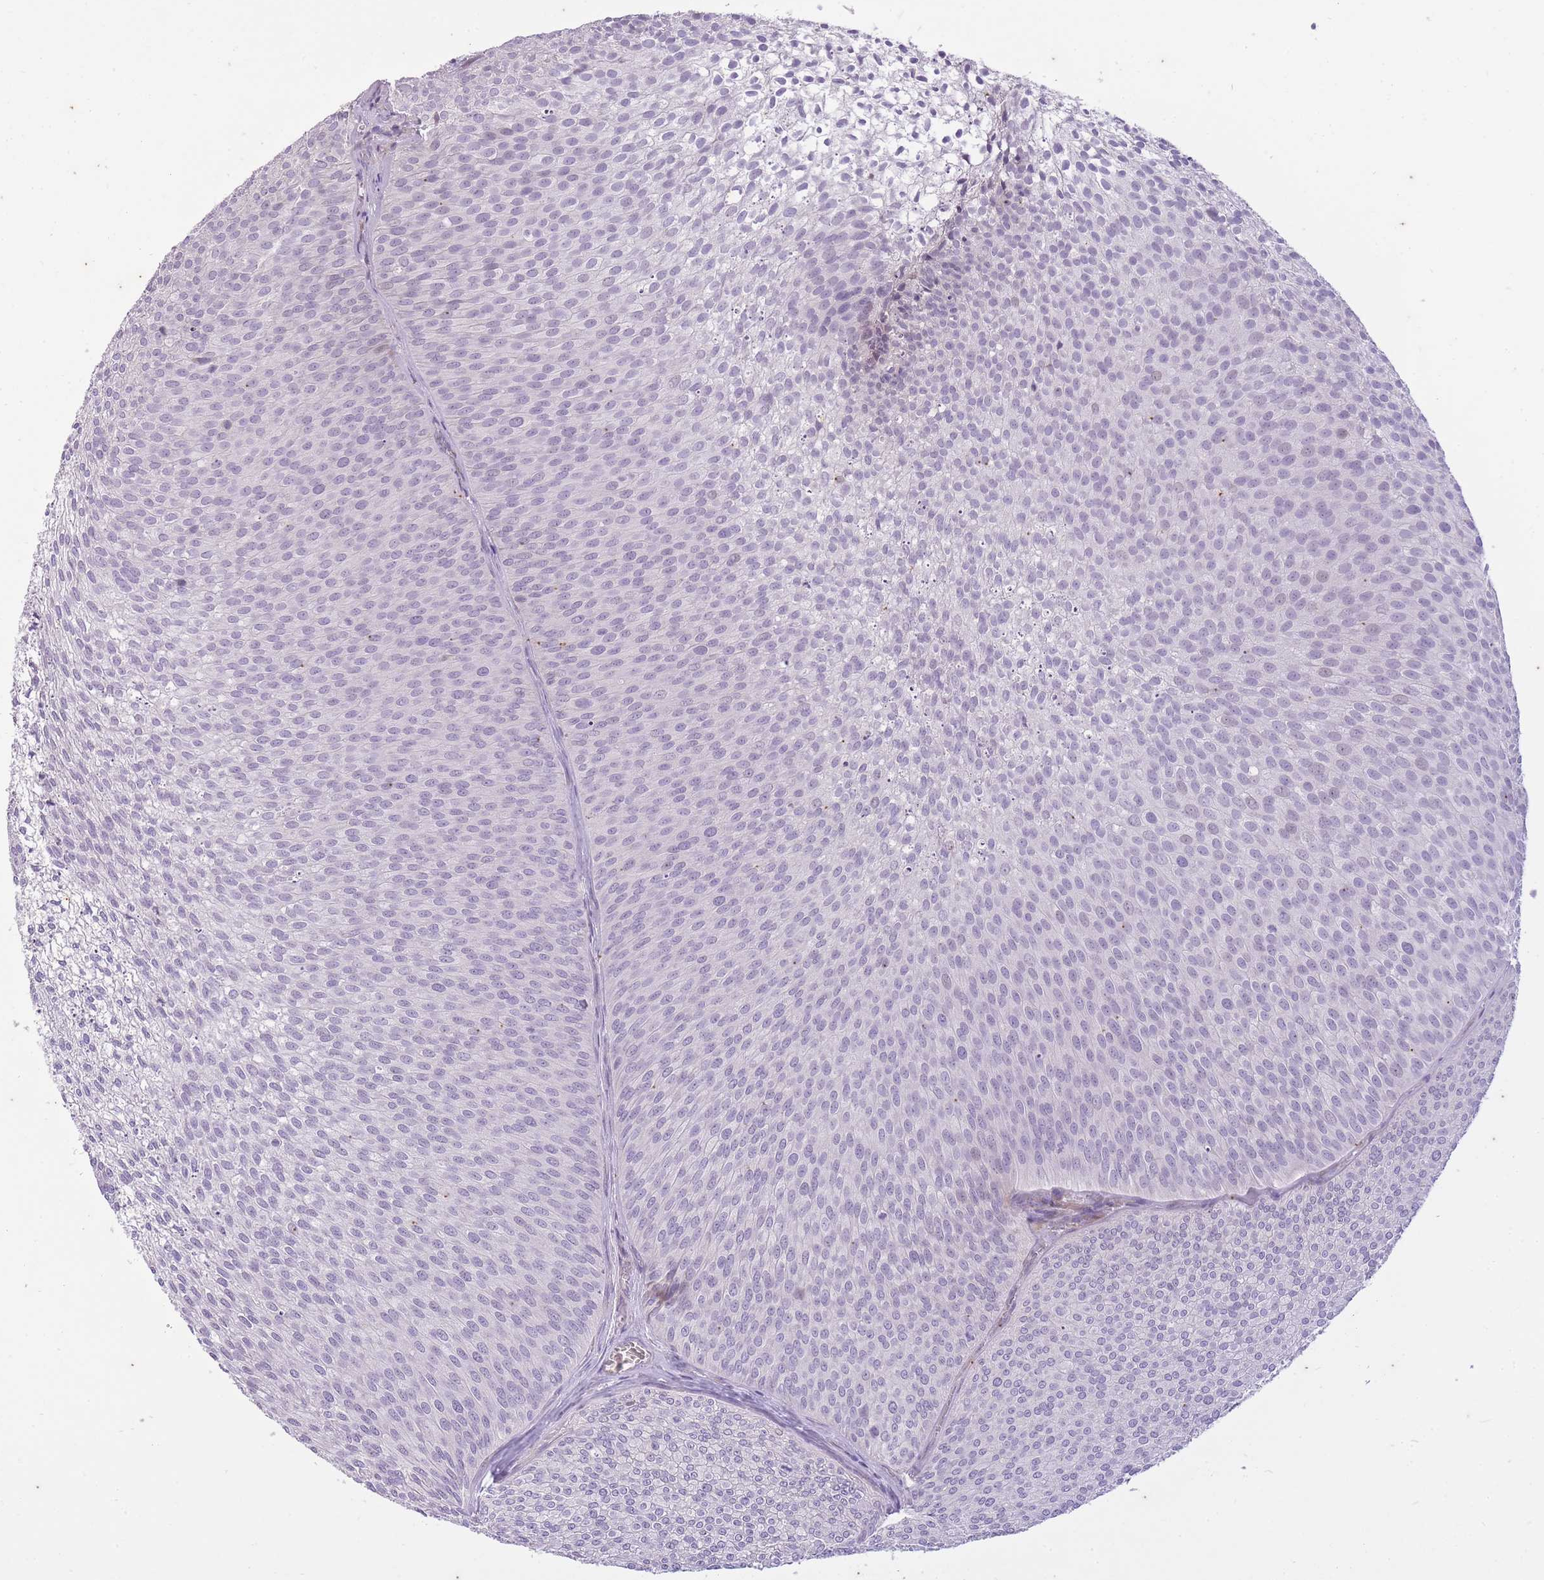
{"staining": {"intensity": "negative", "quantity": "none", "location": "none"}, "tissue": "urothelial cancer", "cell_type": "Tumor cells", "image_type": "cancer", "snomed": [{"axis": "morphology", "description": "Urothelial carcinoma, Low grade"}, {"axis": "topography", "description": "Urinary bladder"}], "caption": "This is a histopathology image of IHC staining of low-grade urothelial carcinoma, which shows no staining in tumor cells.", "gene": "CNTNAP3", "patient": {"sex": "male", "age": 91}}